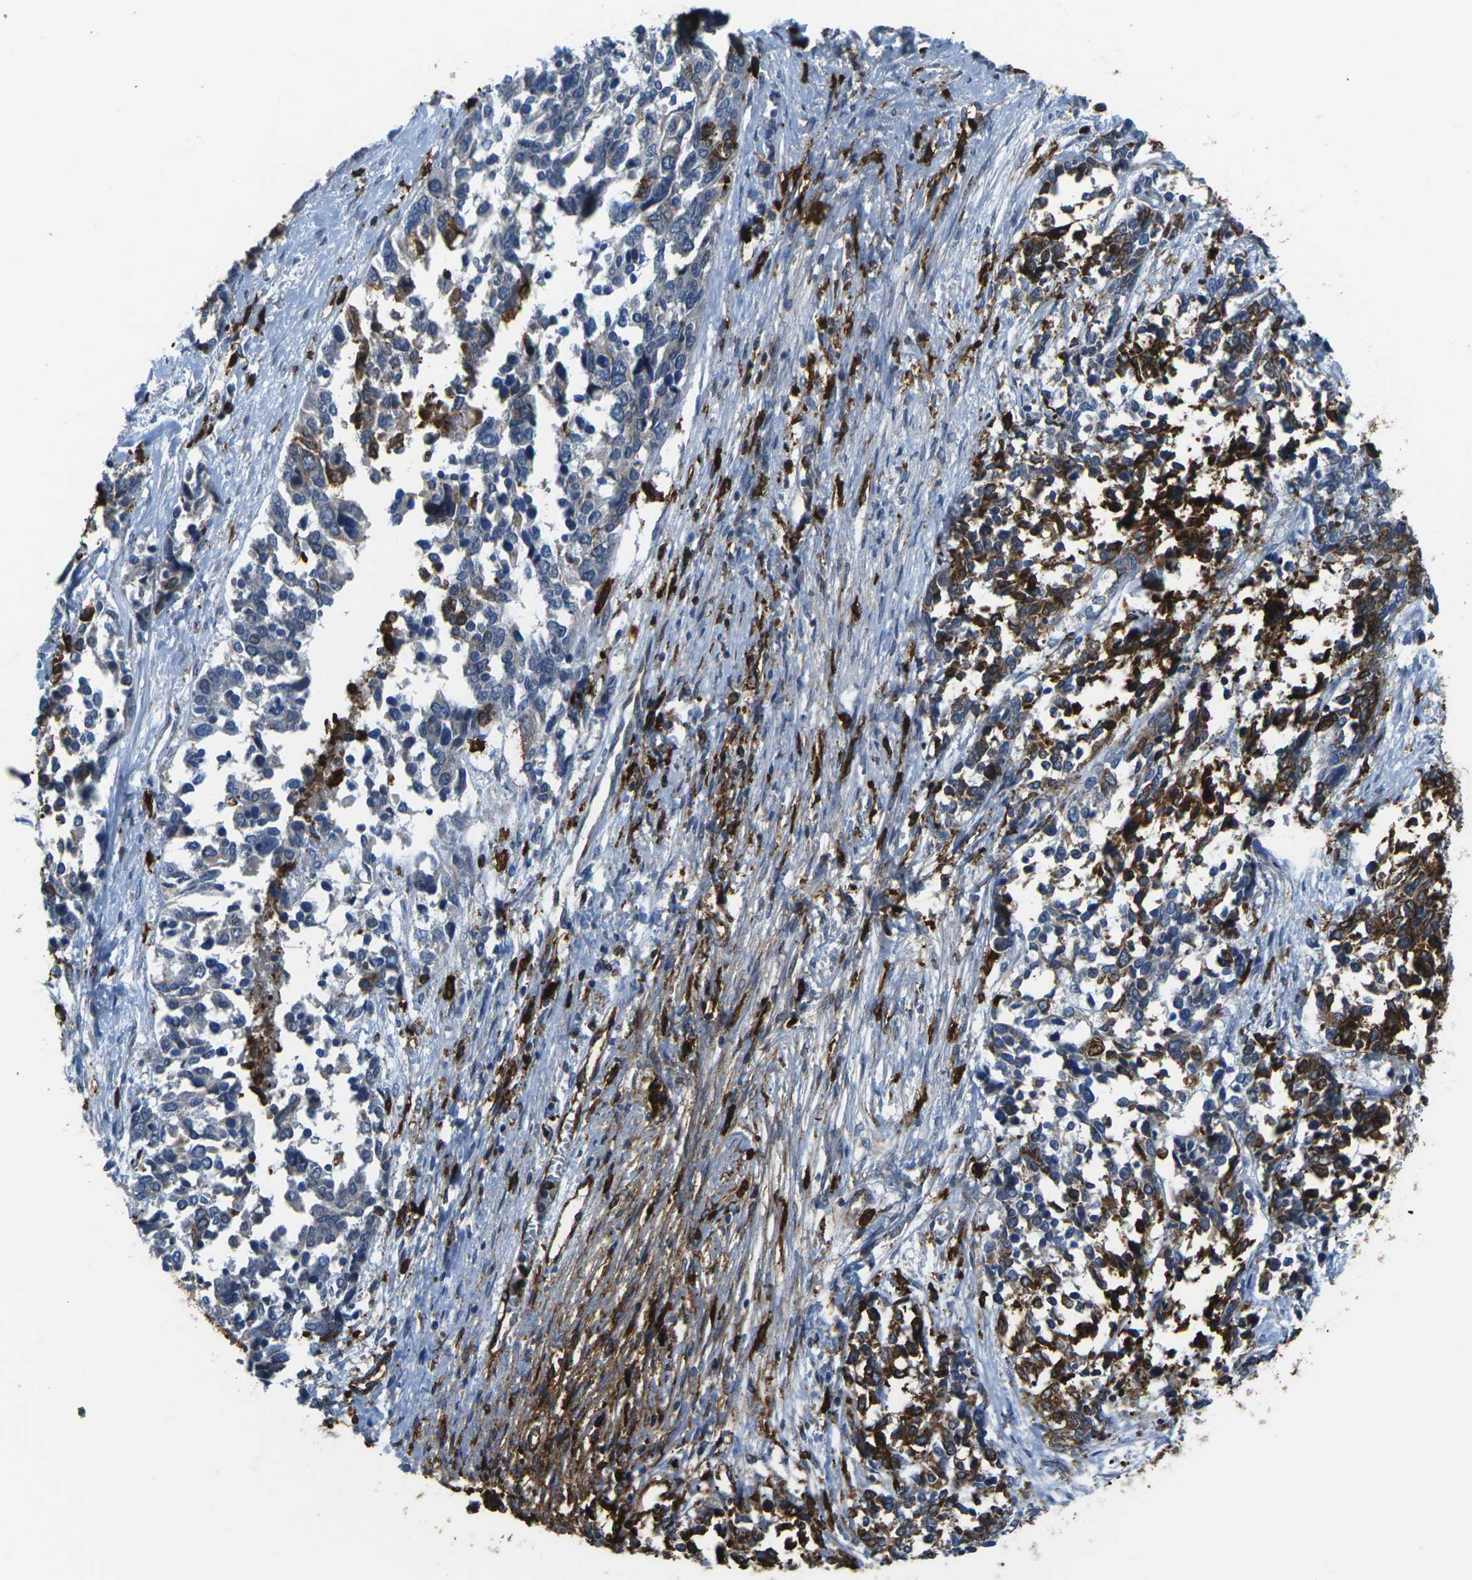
{"staining": {"intensity": "moderate", "quantity": "25%-75%", "location": "cytoplasmic/membranous"}, "tissue": "ovarian cancer", "cell_type": "Tumor cells", "image_type": "cancer", "snomed": [{"axis": "morphology", "description": "Cystadenocarcinoma, serous, NOS"}, {"axis": "topography", "description": "Ovary"}], "caption": "Immunohistochemical staining of human ovarian cancer shows moderate cytoplasmic/membranous protein expression in about 25%-75% of tumor cells.", "gene": "PTPN1", "patient": {"sex": "female", "age": 44}}